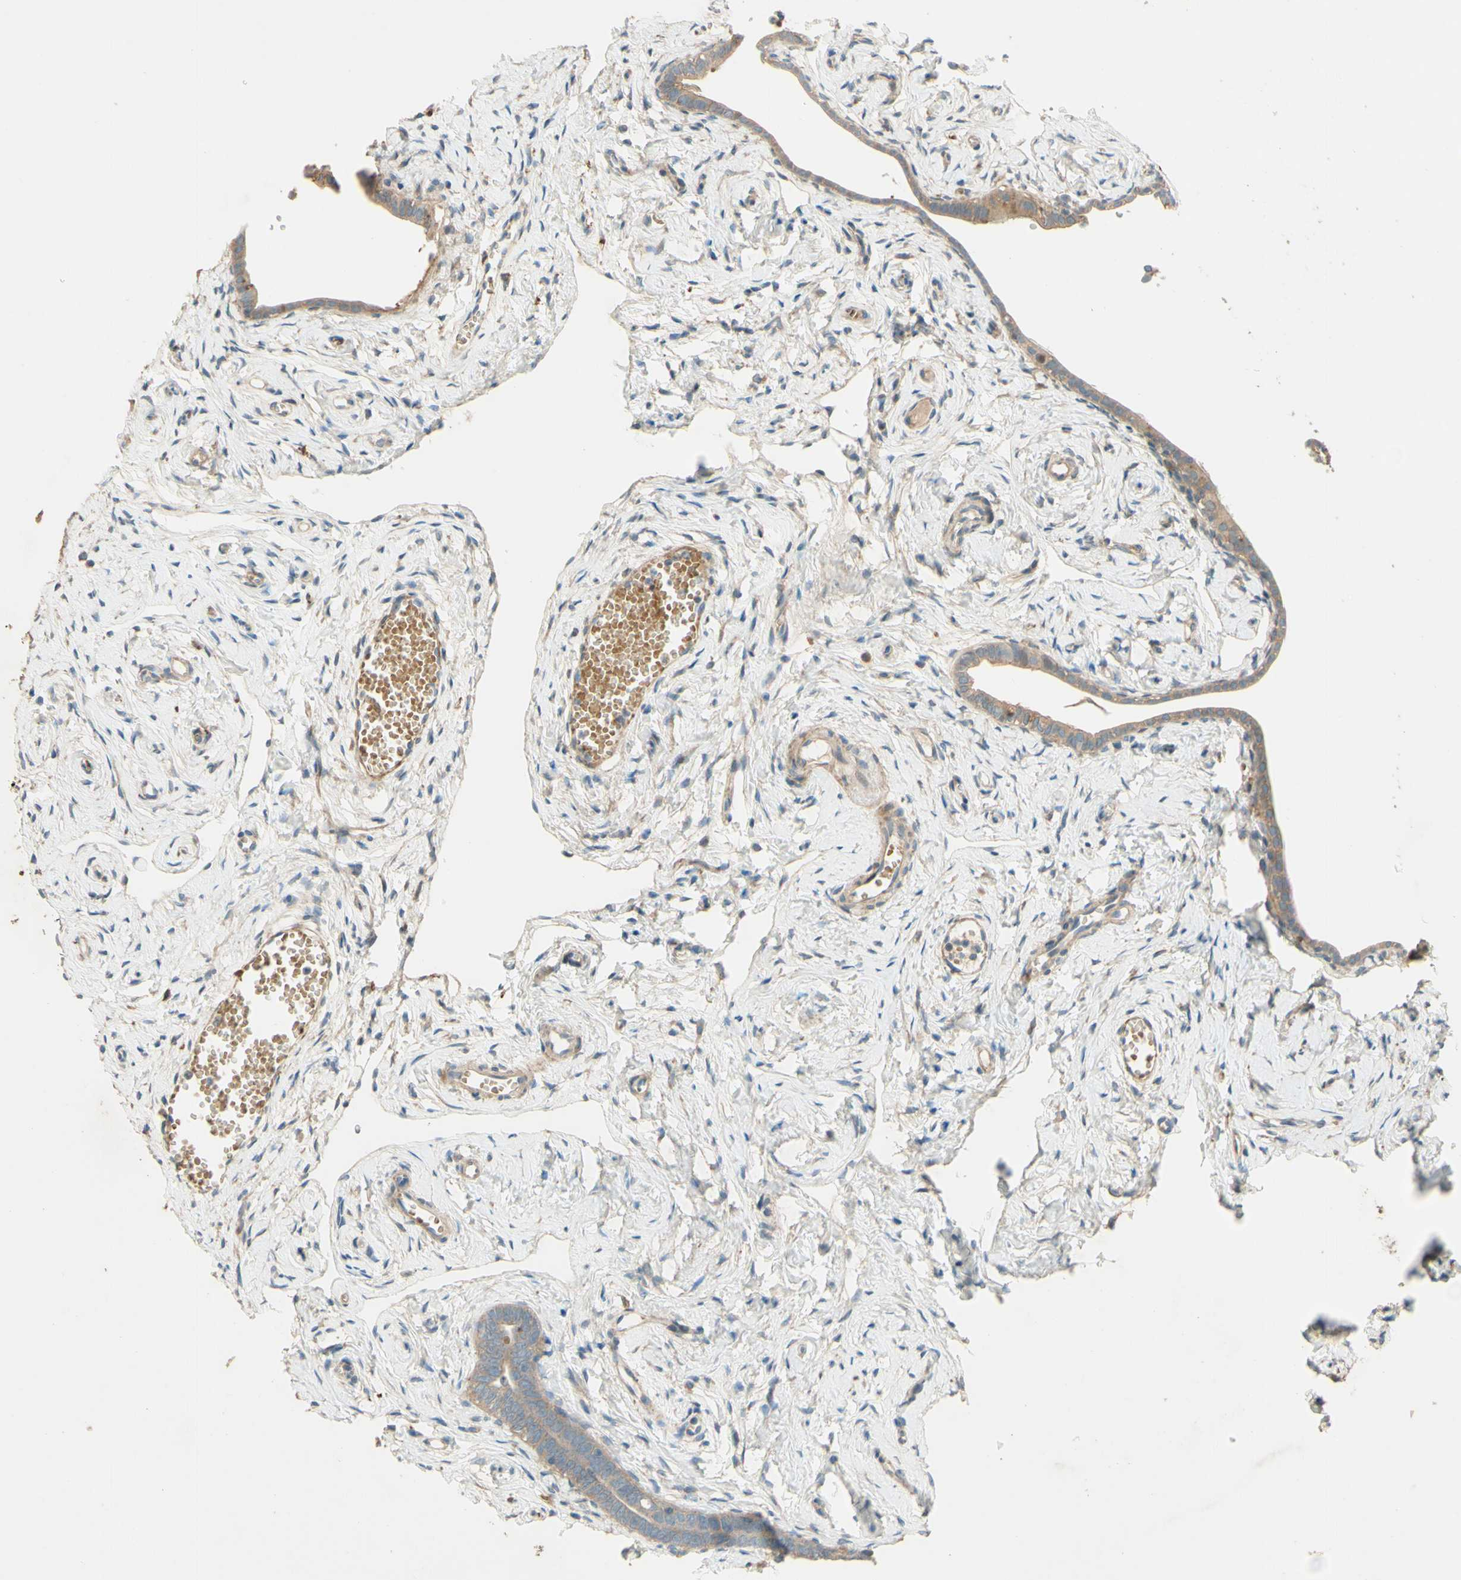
{"staining": {"intensity": "weak", "quantity": ">75%", "location": "cytoplasmic/membranous"}, "tissue": "fallopian tube", "cell_type": "Glandular cells", "image_type": "normal", "snomed": [{"axis": "morphology", "description": "Normal tissue, NOS"}, {"axis": "topography", "description": "Fallopian tube"}], "caption": "Immunohistochemistry image of normal fallopian tube: fallopian tube stained using immunohistochemistry displays low levels of weak protein expression localized specifically in the cytoplasmic/membranous of glandular cells, appearing as a cytoplasmic/membranous brown color.", "gene": "ADAM17", "patient": {"sex": "female", "age": 71}}